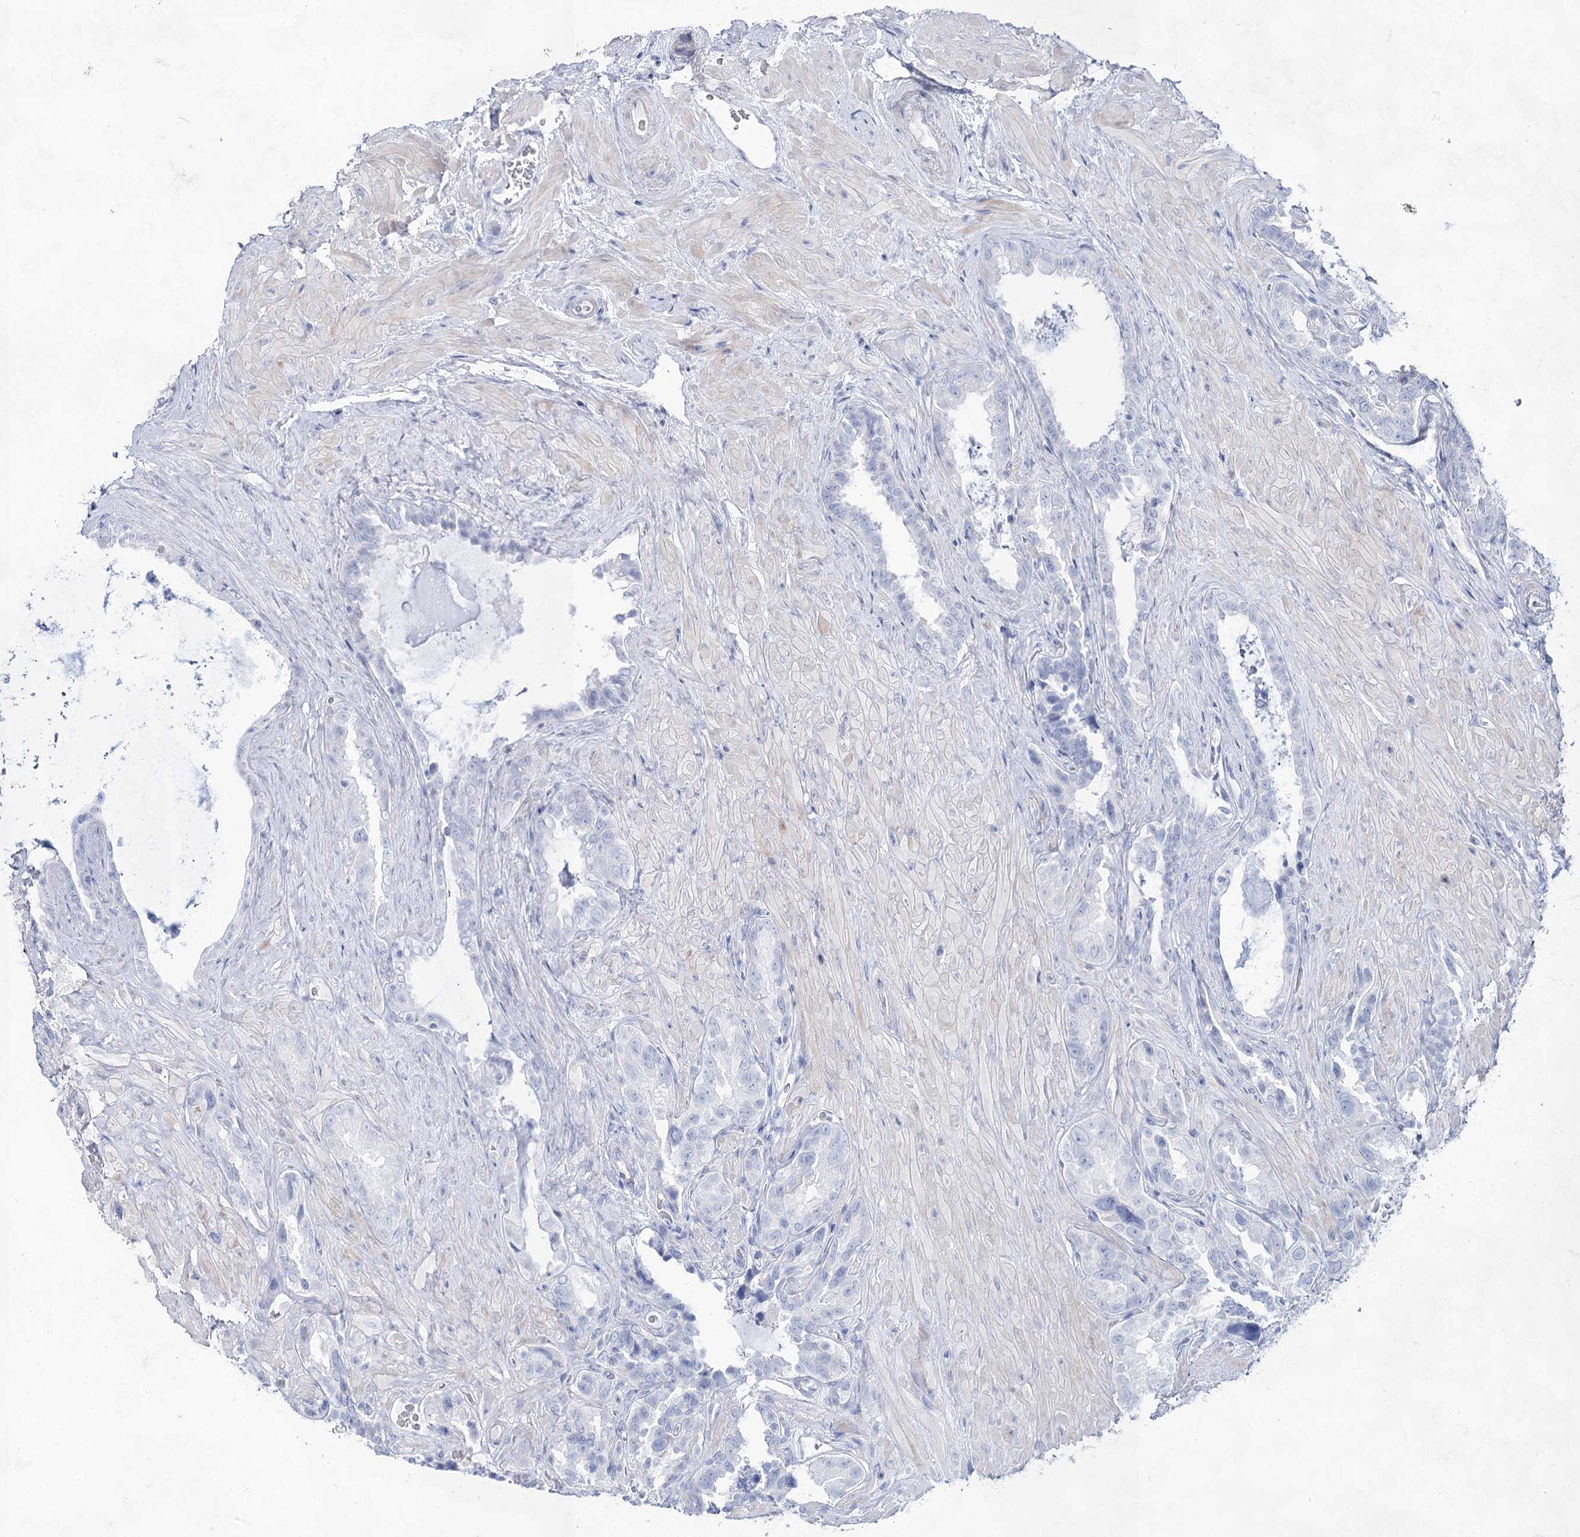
{"staining": {"intensity": "negative", "quantity": "none", "location": "none"}, "tissue": "seminal vesicle", "cell_type": "Glandular cells", "image_type": "normal", "snomed": [{"axis": "morphology", "description": "Normal tissue, NOS"}, {"axis": "topography", "description": "Seminal veicle"}, {"axis": "topography", "description": "Peripheral nerve tissue"}], "caption": "Normal seminal vesicle was stained to show a protein in brown. There is no significant expression in glandular cells. (DAB immunohistochemistry, high magnification).", "gene": "ACRV1", "patient": {"sex": "male", "age": 67}}